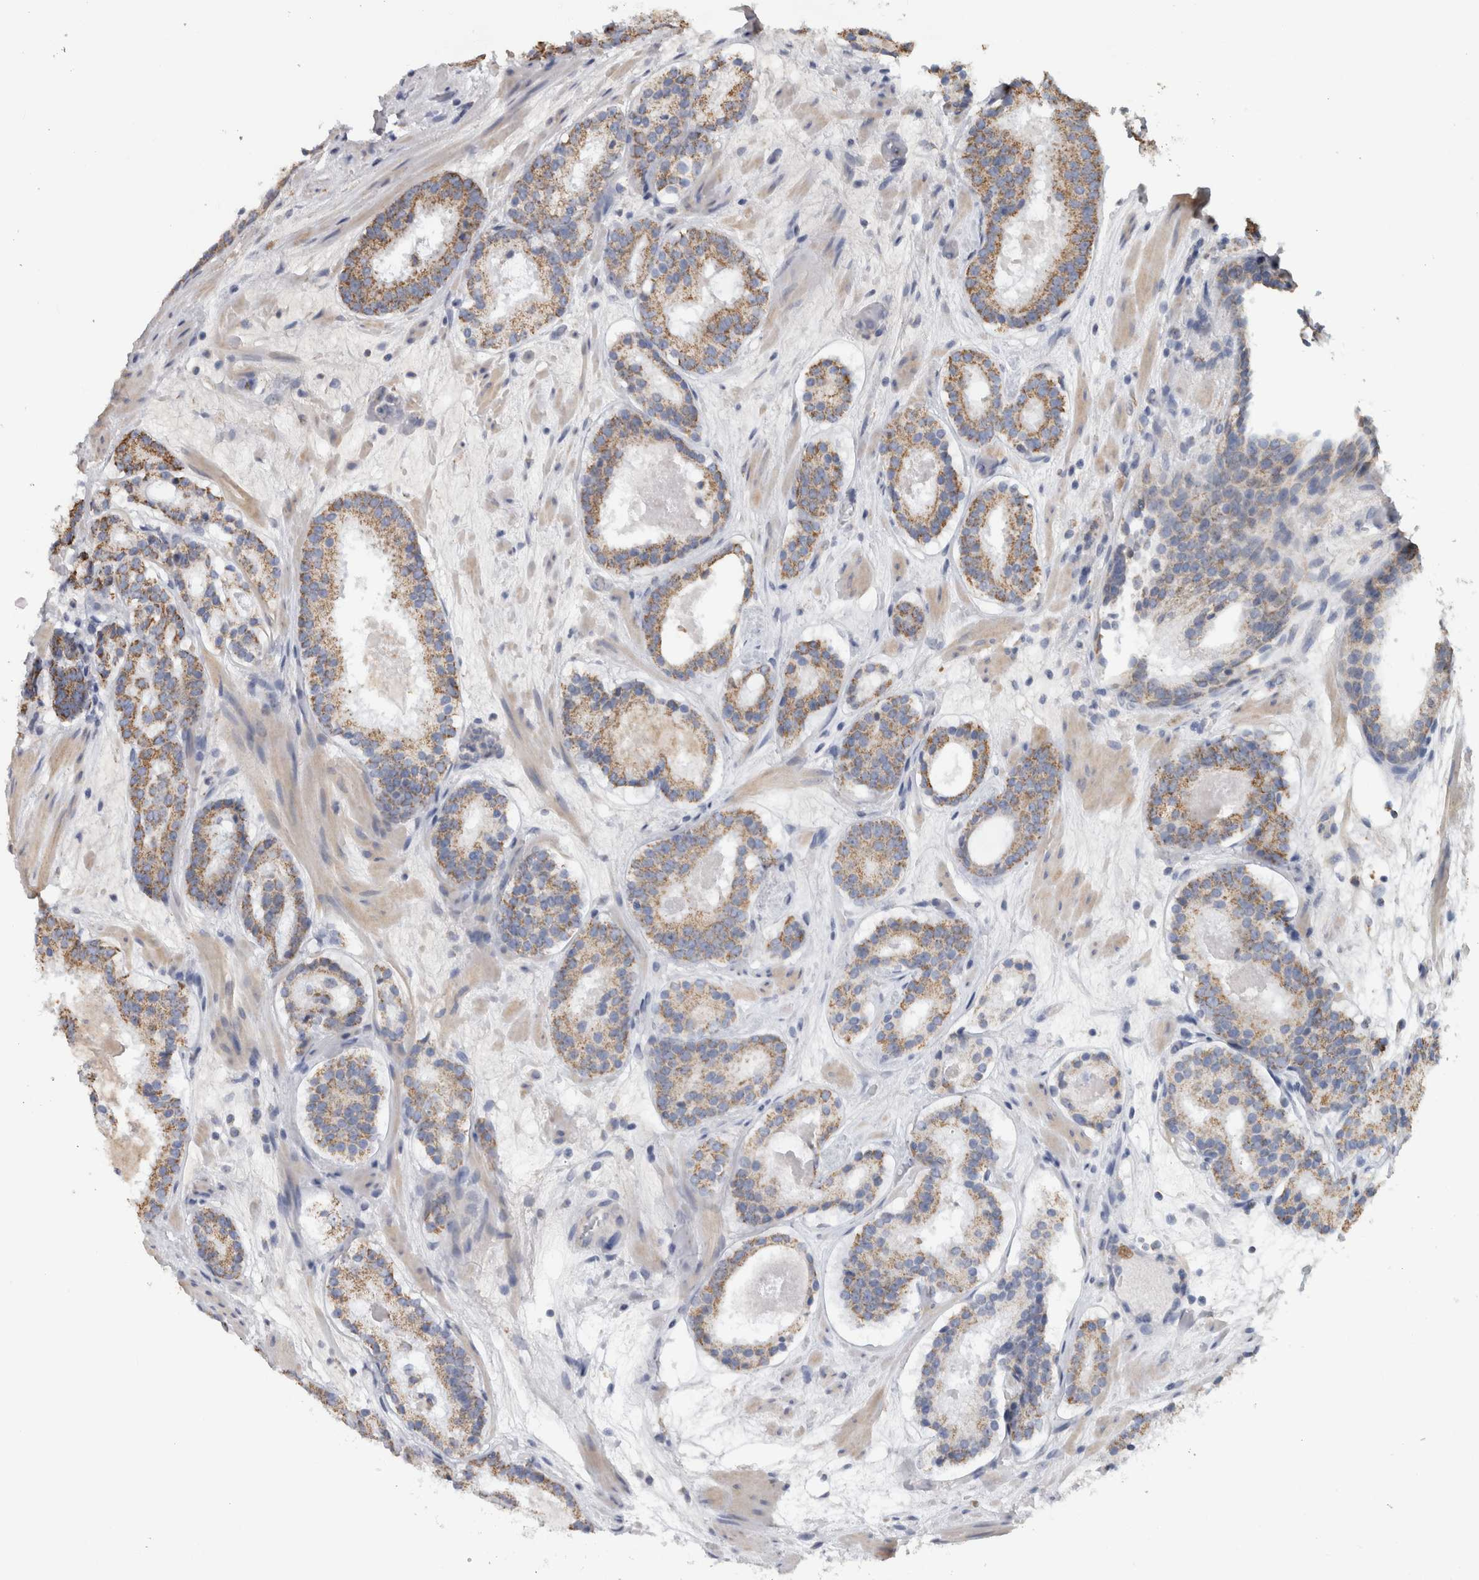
{"staining": {"intensity": "moderate", "quantity": ">75%", "location": "cytoplasmic/membranous"}, "tissue": "prostate cancer", "cell_type": "Tumor cells", "image_type": "cancer", "snomed": [{"axis": "morphology", "description": "Adenocarcinoma, Low grade"}, {"axis": "topography", "description": "Prostate"}], "caption": "Moderate cytoplasmic/membranous protein staining is present in about >75% of tumor cells in prostate cancer.", "gene": "ST8SIA1", "patient": {"sex": "male", "age": 69}}